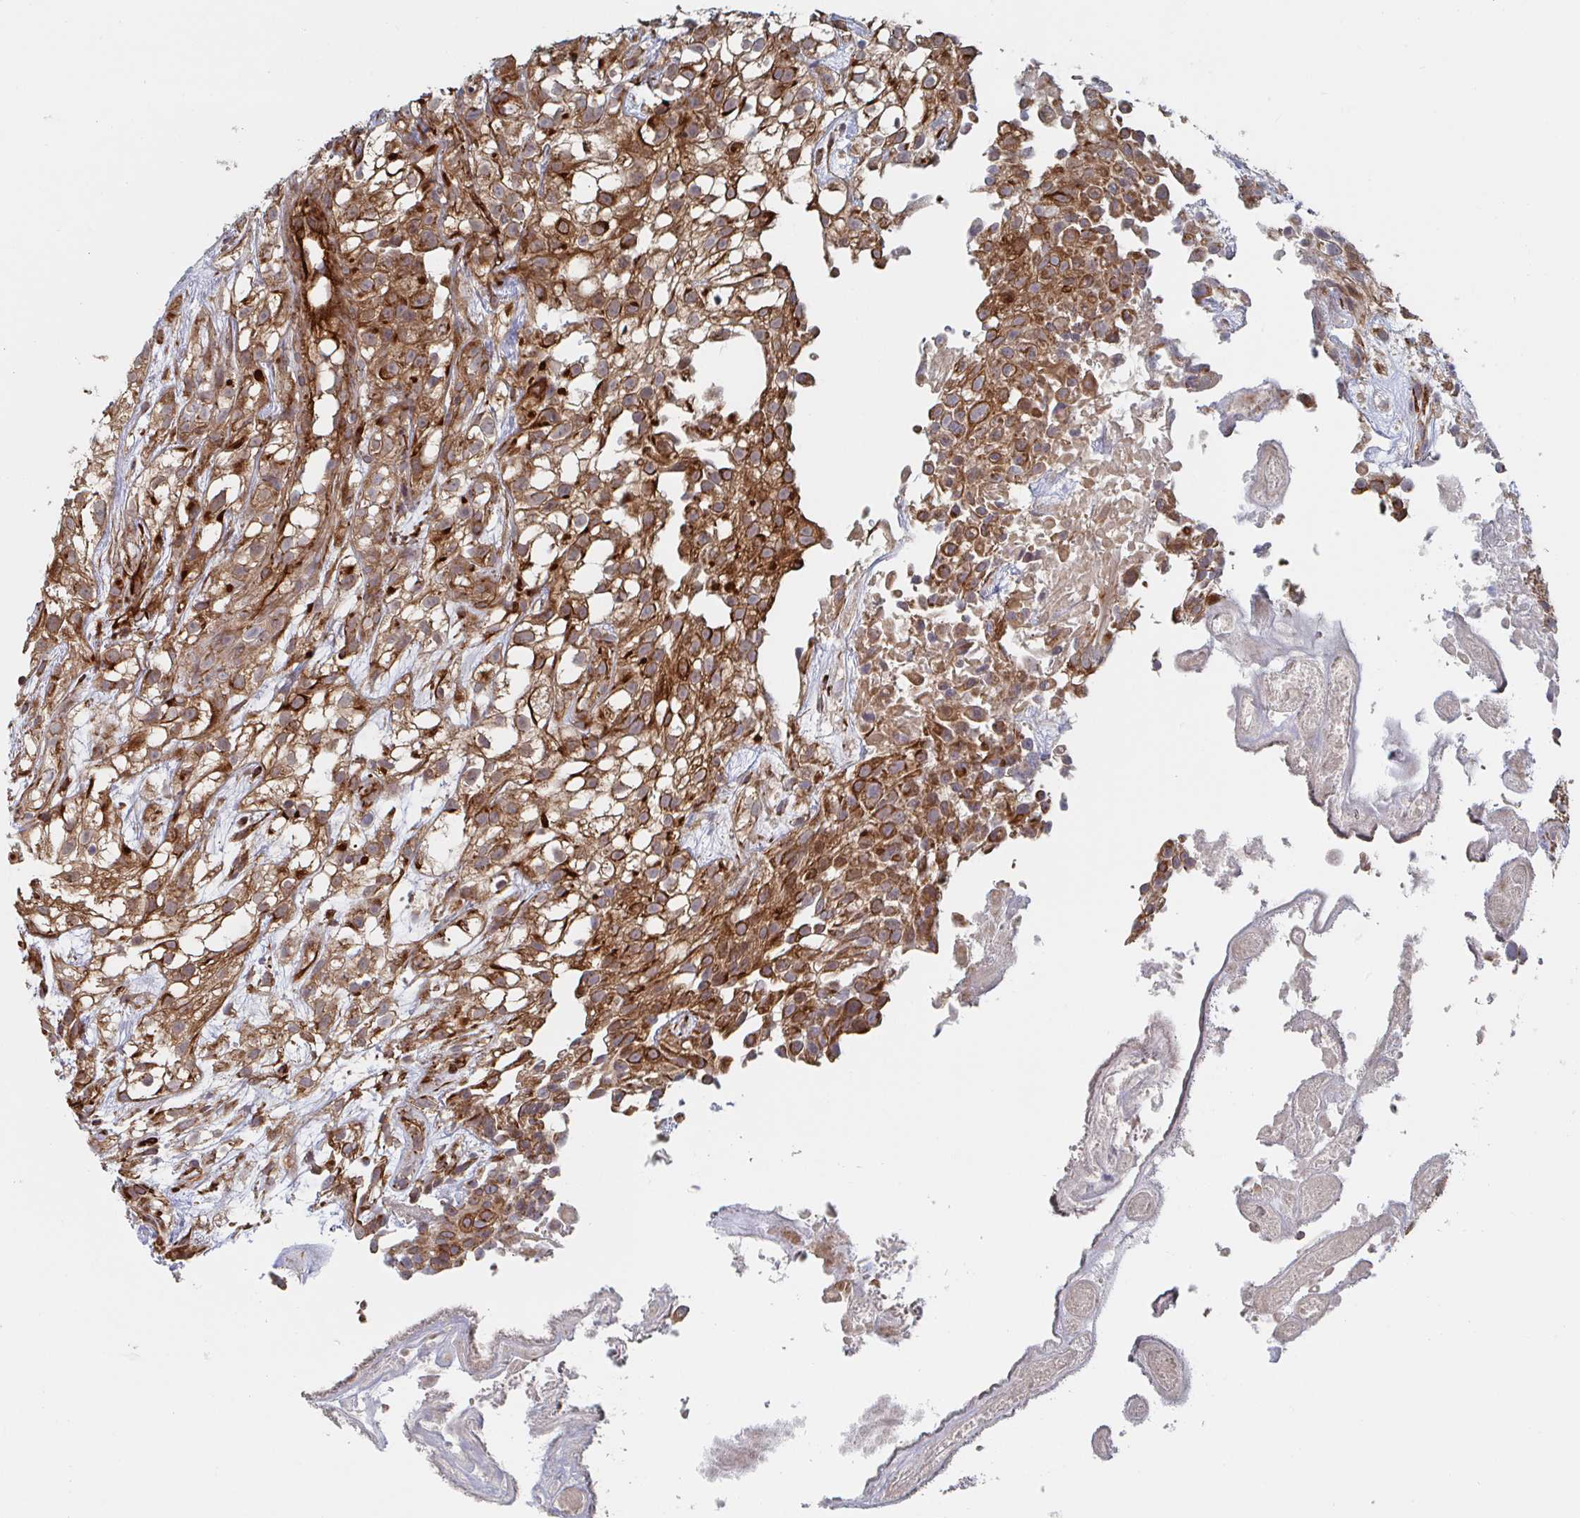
{"staining": {"intensity": "moderate", "quantity": ">75%", "location": "cytoplasmic/membranous"}, "tissue": "urothelial cancer", "cell_type": "Tumor cells", "image_type": "cancer", "snomed": [{"axis": "morphology", "description": "Urothelial carcinoma, High grade"}, {"axis": "topography", "description": "Urinary bladder"}], "caption": "A histopathology image showing moderate cytoplasmic/membranous expression in about >75% of tumor cells in high-grade urothelial carcinoma, as visualized by brown immunohistochemical staining.", "gene": "DVL3", "patient": {"sex": "male", "age": 56}}